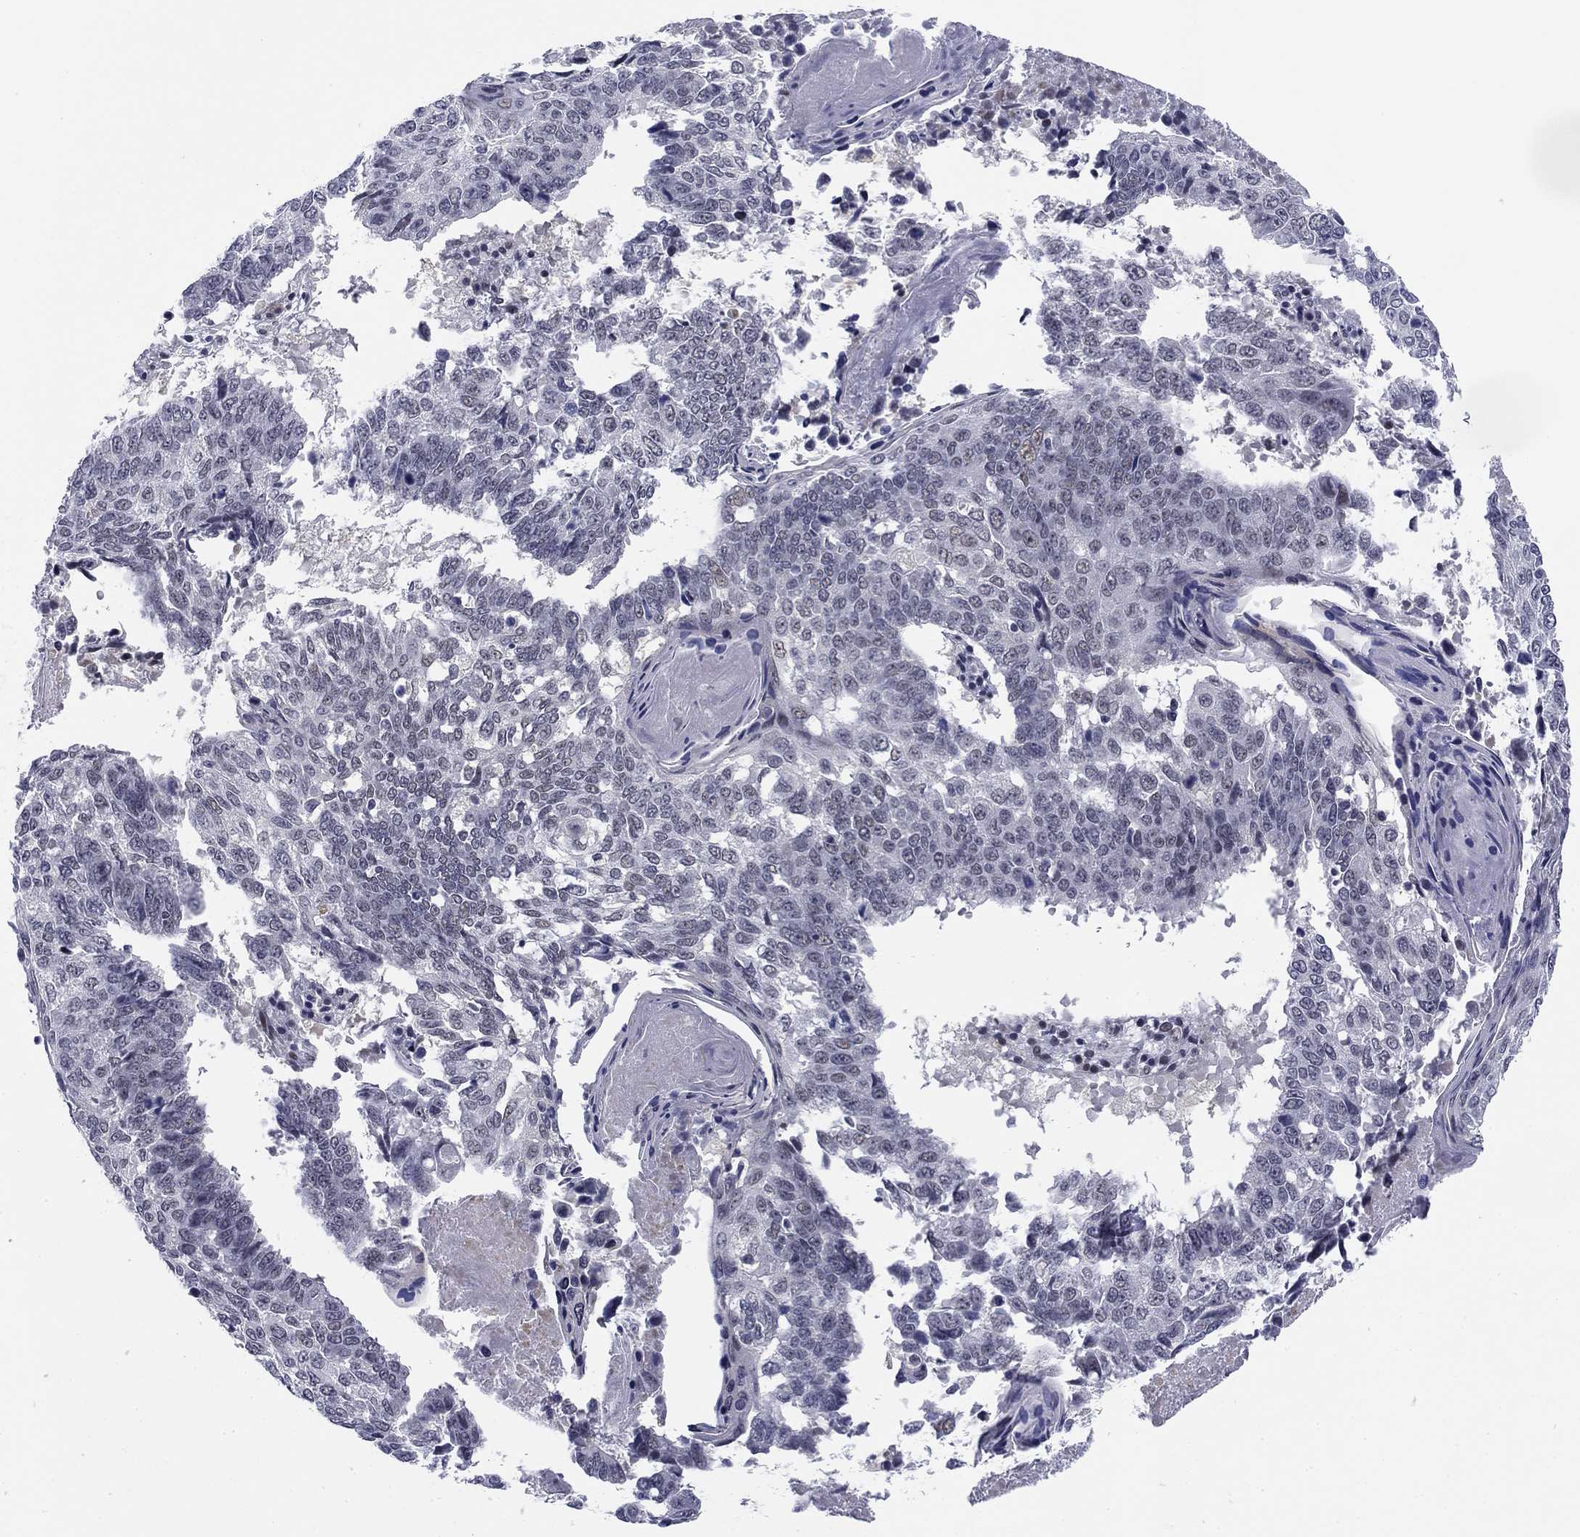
{"staining": {"intensity": "negative", "quantity": "none", "location": "none"}, "tissue": "lung cancer", "cell_type": "Tumor cells", "image_type": "cancer", "snomed": [{"axis": "morphology", "description": "Squamous cell carcinoma, NOS"}, {"axis": "topography", "description": "Lung"}], "caption": "Lung cancer (squamous cell carcinoma) was stained to show a protein in brown. There is no significant staining in tumor cells.", "gene": "TIGD4", "patient": {"sex": "male", "age": 73}}